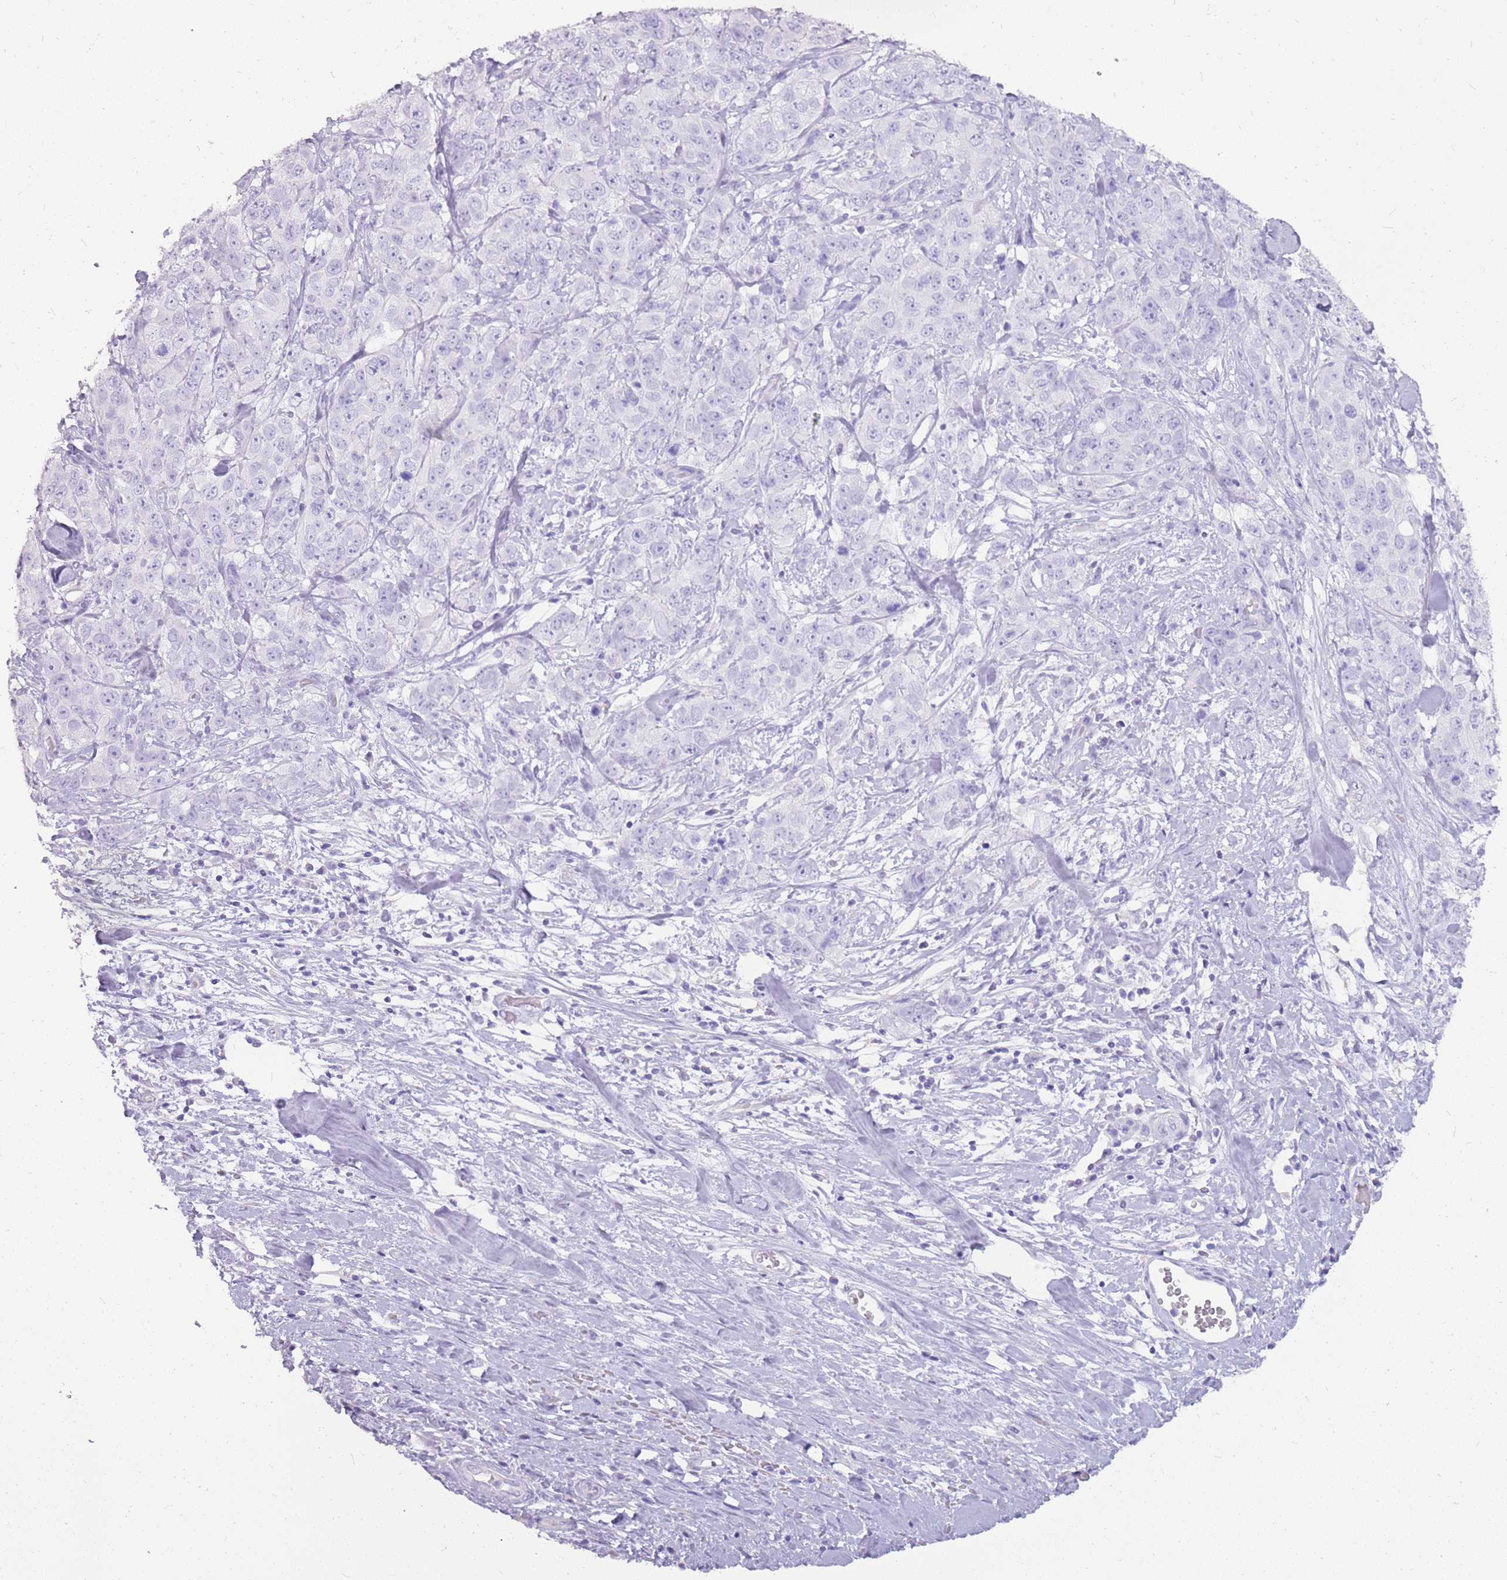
{"staining": {"intensity": "negative", "quantity": "none", "location": "none"}, "tissue": "stomach cancer", "cell_type": "Tumor cells", "image_type": "cancer", "snomed": [{"axis": "morphology", "description": "Adenocarcinoma, NOS"}, {"axis": "topography", "description": "Stomach"}], "caption": "An IHC micrograph of stomach cancer is shown. There is no staining in tumor cells of stomach cancer.", "gene": "NBPF3", "patient": {"sex": "male", "age": 48}}